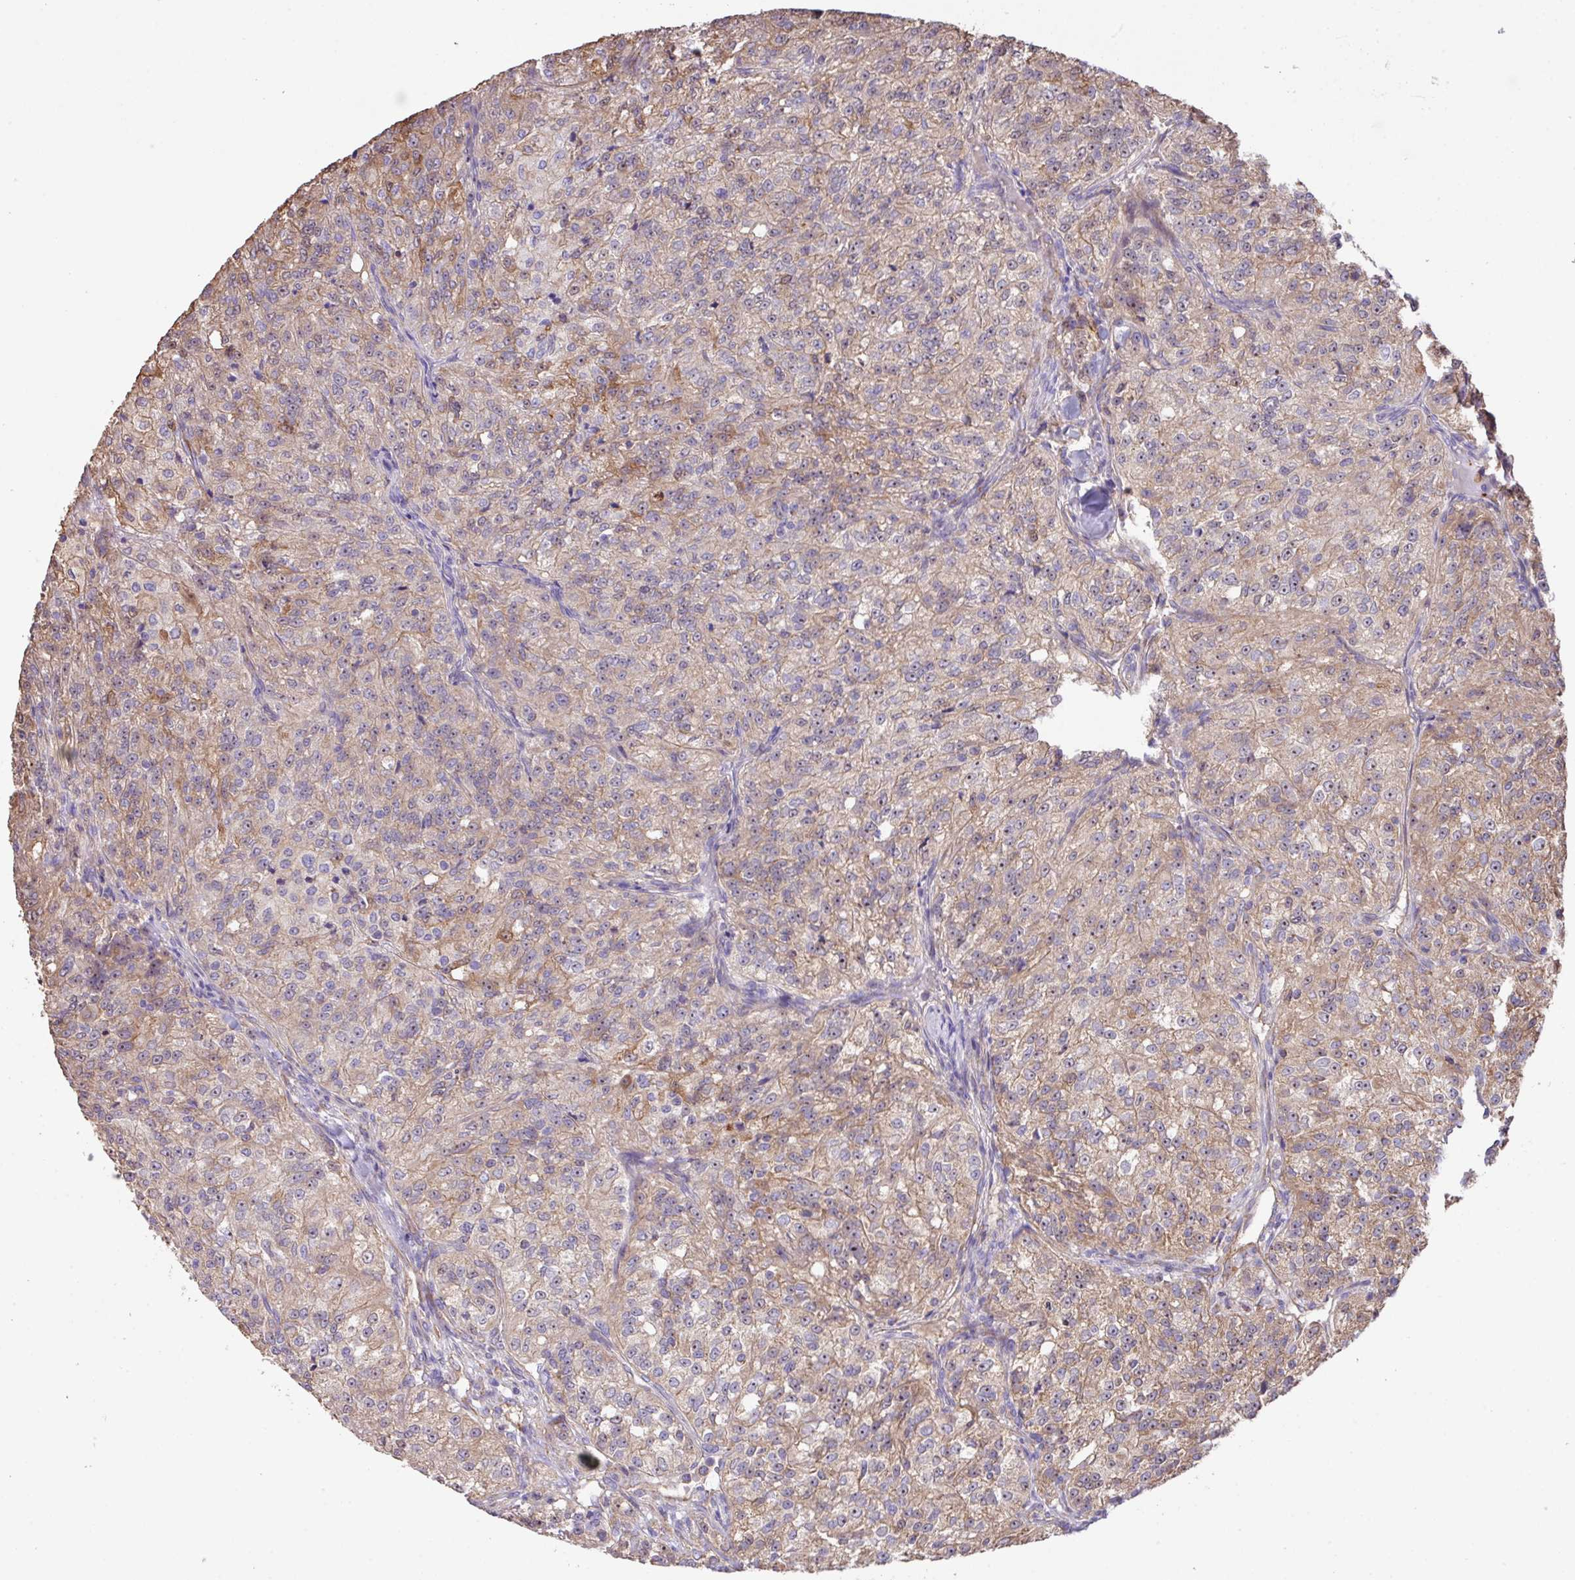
{"staining": {"intensity": "weak", "quantity": "25%-75%", "location": "cytoplasmic/membranous"}, "tissue": "renal cancer", "cell_type": "Tumor cells", "image_type": "cancer", "snomed": [{"axis": "morphology", "description": "Adenocarcinoma, NOS"}, {"axis": "topography", "description": "Kidney"}], "caption": "Renal adenocarcinoma stained with DAB immunohistochemistry (IHC) displays low levels of weak cytoplasmic/membranous expression in about 25%-75% of tumor cells.", "gene": "LRRC53", "patient": {"sex": "female", "age": 63}}